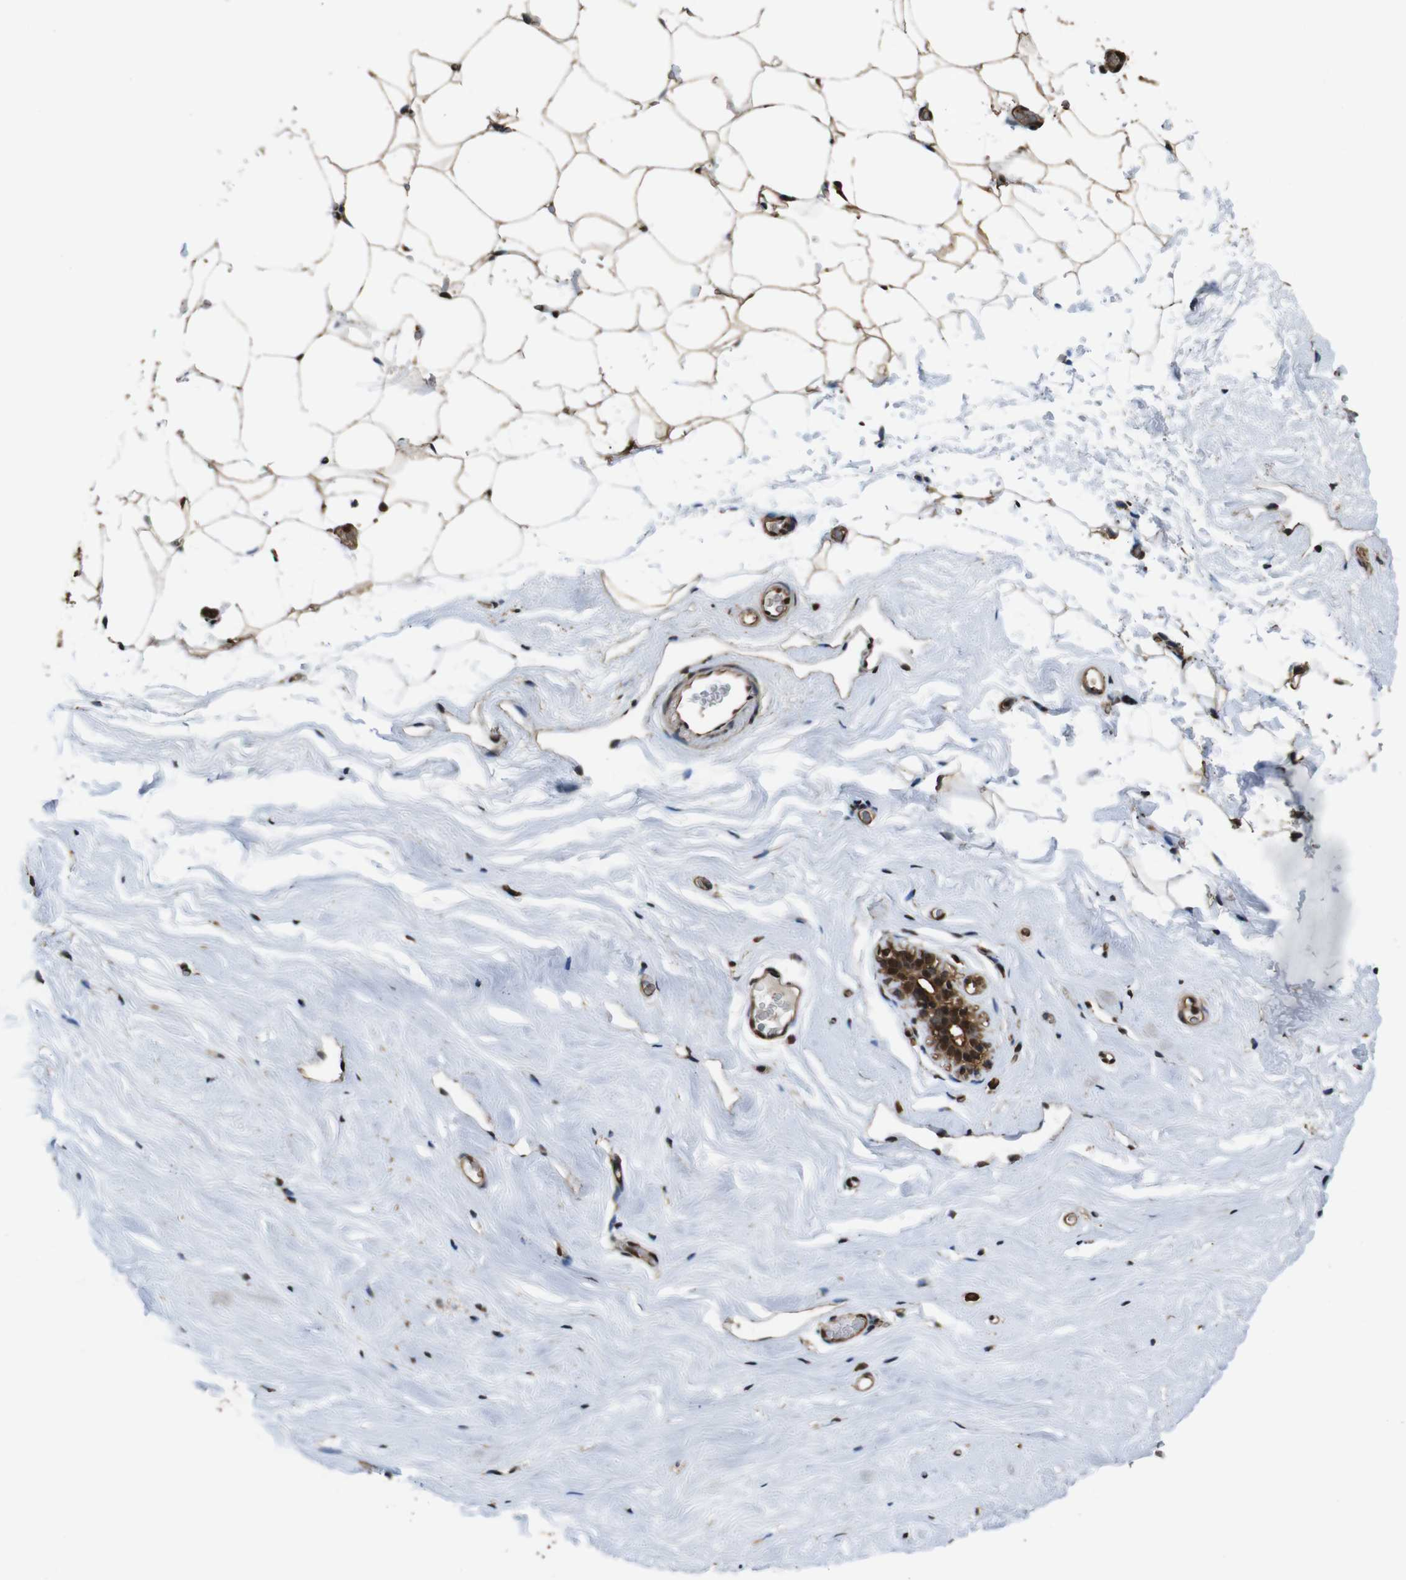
{"staining": {"intensity": "moderate", "quantity": ">75%", "location": "cytoplasmic/membranous,nuclear"}, "tissue": "breast", "cell_type": "Adipocytes", "image_type": "normal", "snomed": [{"axis": "morphology", "description": "Normal tissue, NOS"}, {"axis": "topography", "description": "Breast"}], "caption": "A medium amount of moderate cytoplasmic/membranous,nuclear positivity is appreciated in about >75% of adipocytes in benign breast.", "gene": "VCP", "patient": {"sex": "female", "age": 75}}